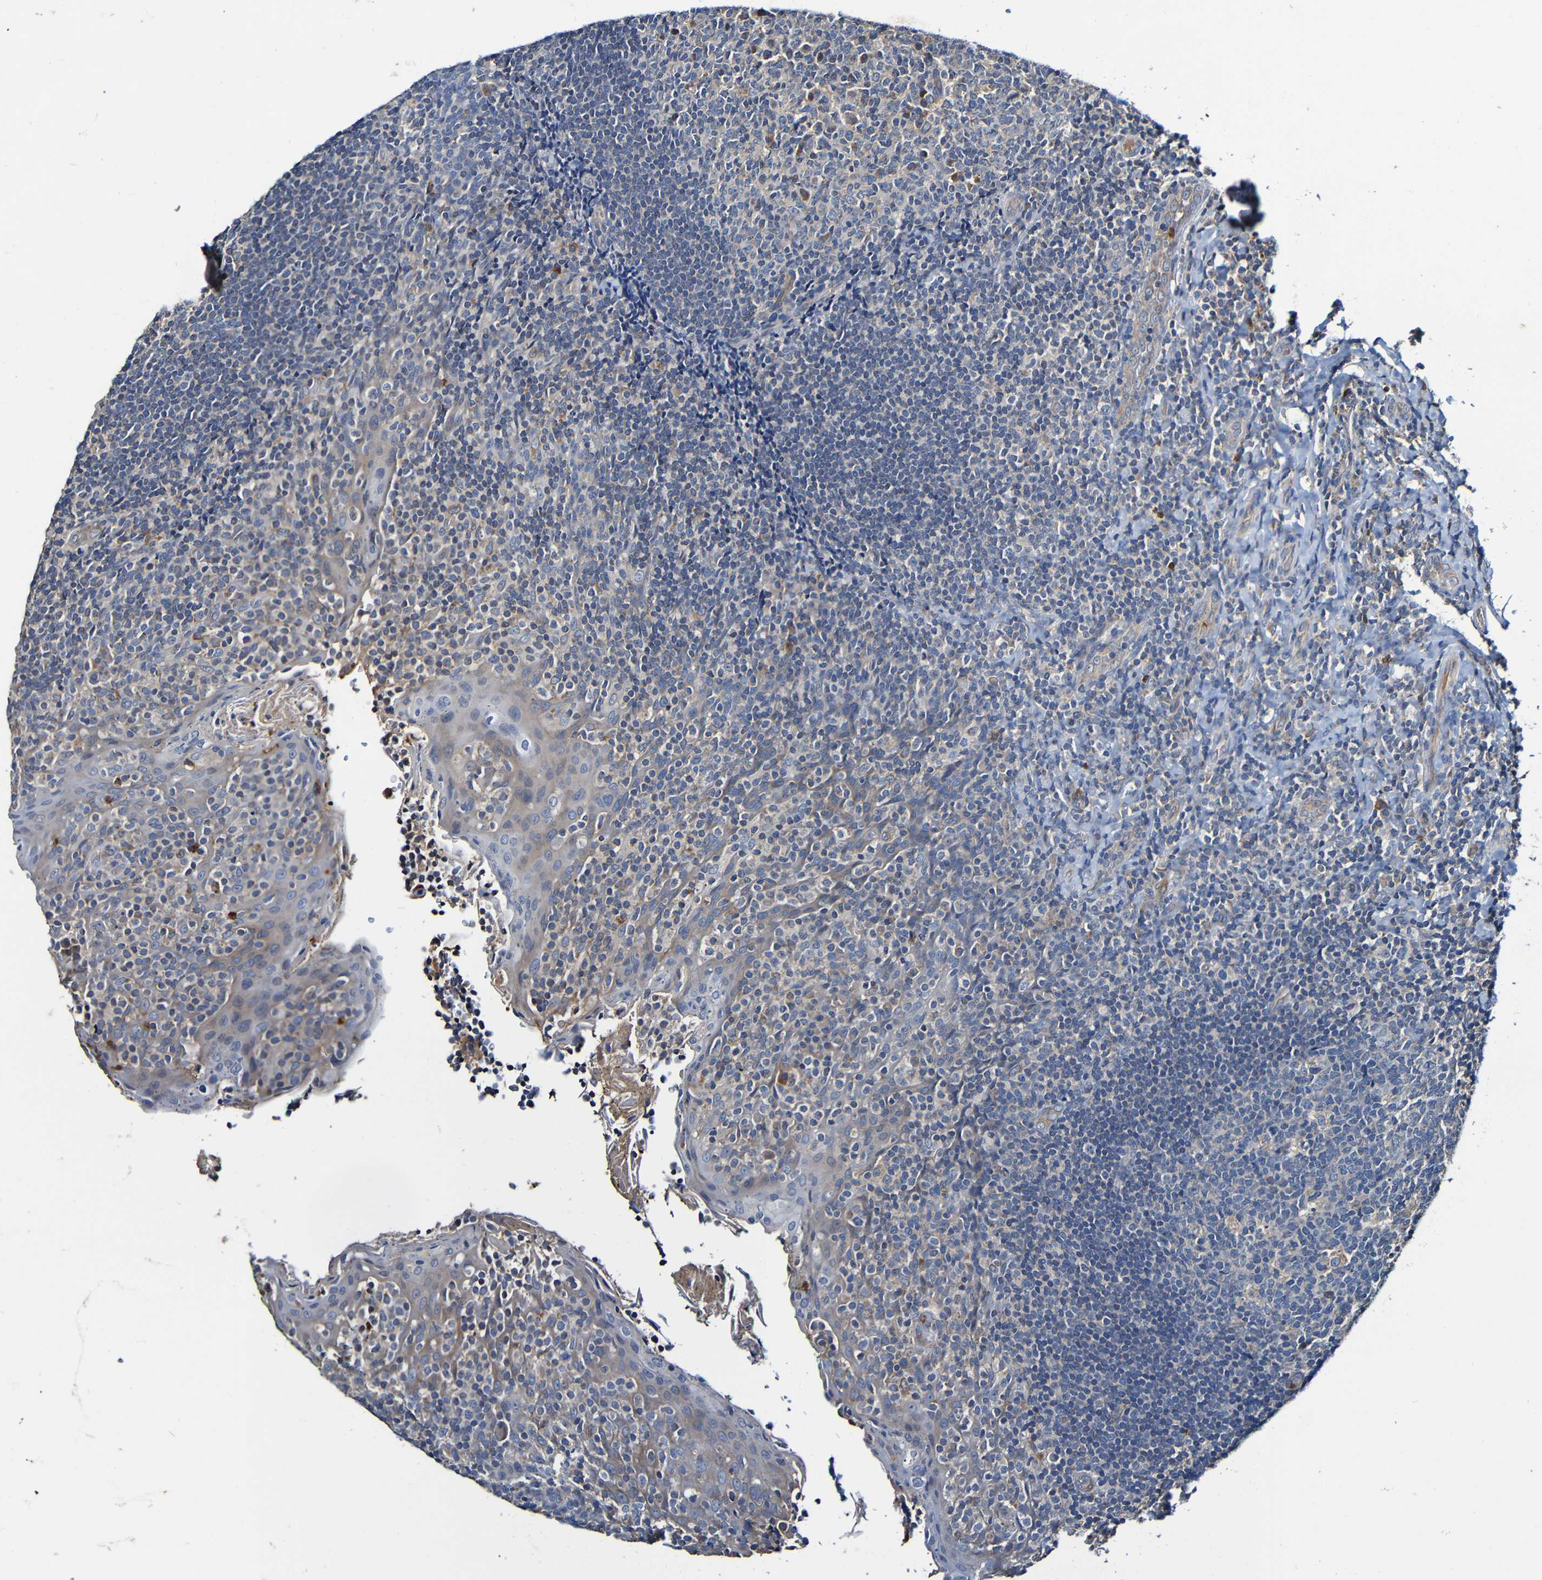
{"staining": {"intensity": "weak", "quantity": "25%-75%", "location": "cytoplasmic/membranous"}, "tissue": "tonsil", "cell_type": "Germinal center cells", "image_type": "normal", "snomed": [{"axis": "morphology", "description": "Normal tissue, NOS"}, {"axis": "topography", "description": "Tonsil"}], "caption": "The immunohistochemical stain labels weak cytoplasmic/membranous positivity in germinal center cells of normal tonsil.", "gene": "ADAM15", "patient": {"sex": "male", "age": 17}}